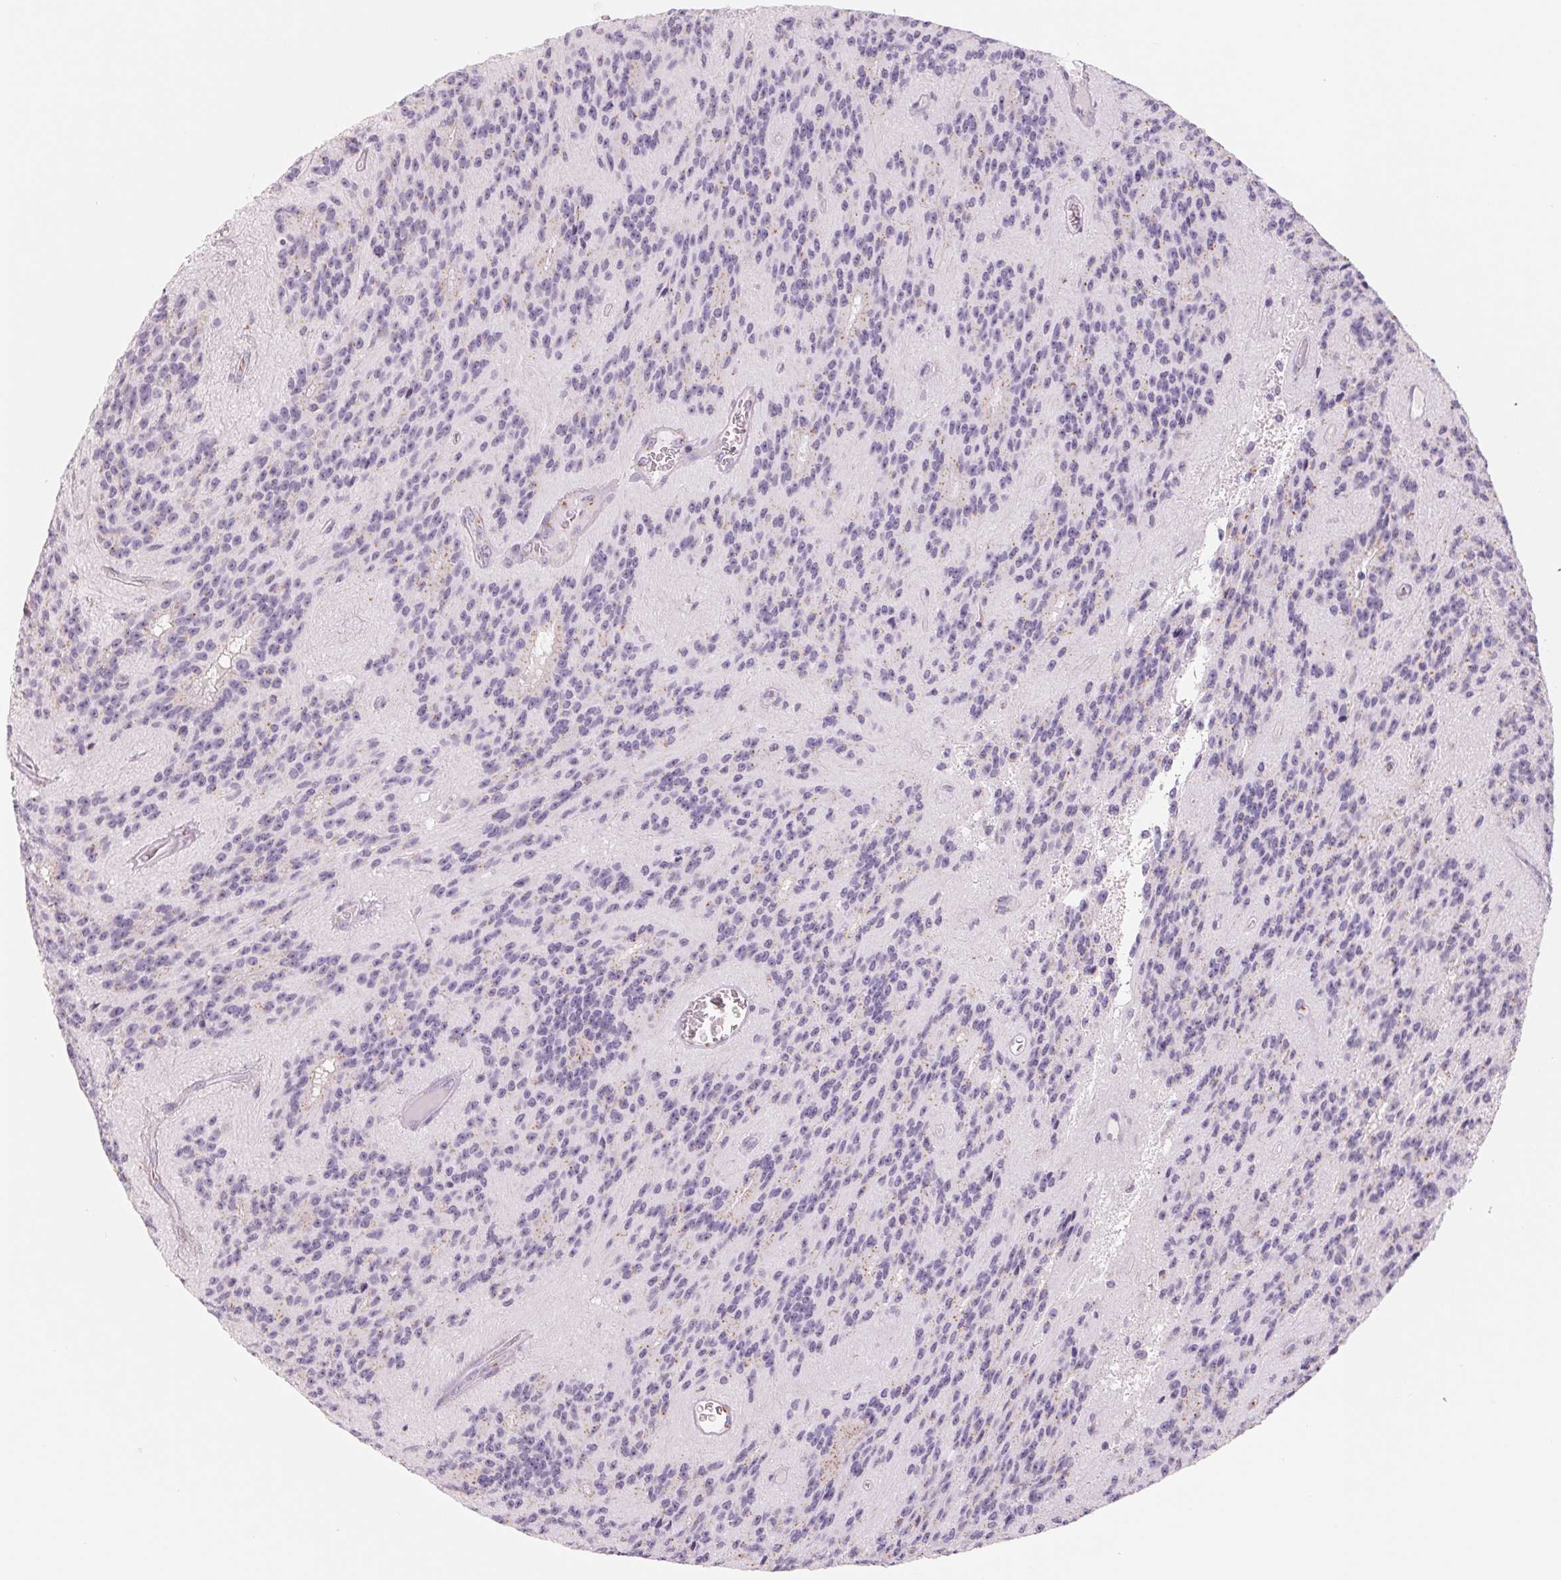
{"staining": {"intensity": "moderate", "quantity": "<25%", "location": "cytoplasmic/membranous"}, "tissue": "glioma", "cell_type": "Tumor cells", "image_type": "cancer", "snomed": [{"axis": "morphology", "description": "Glioma, malignant, Low grade"}, {"axis": "topography", "description": "Brain"}], "caption": "Tumor cells demonstrate moderate cytoplasmic/membranous positivity in about <25% of cells in malignant glioma (low-grade).", "gene": "GALNT7", "patient": {"sex": "male", "age": 31}}